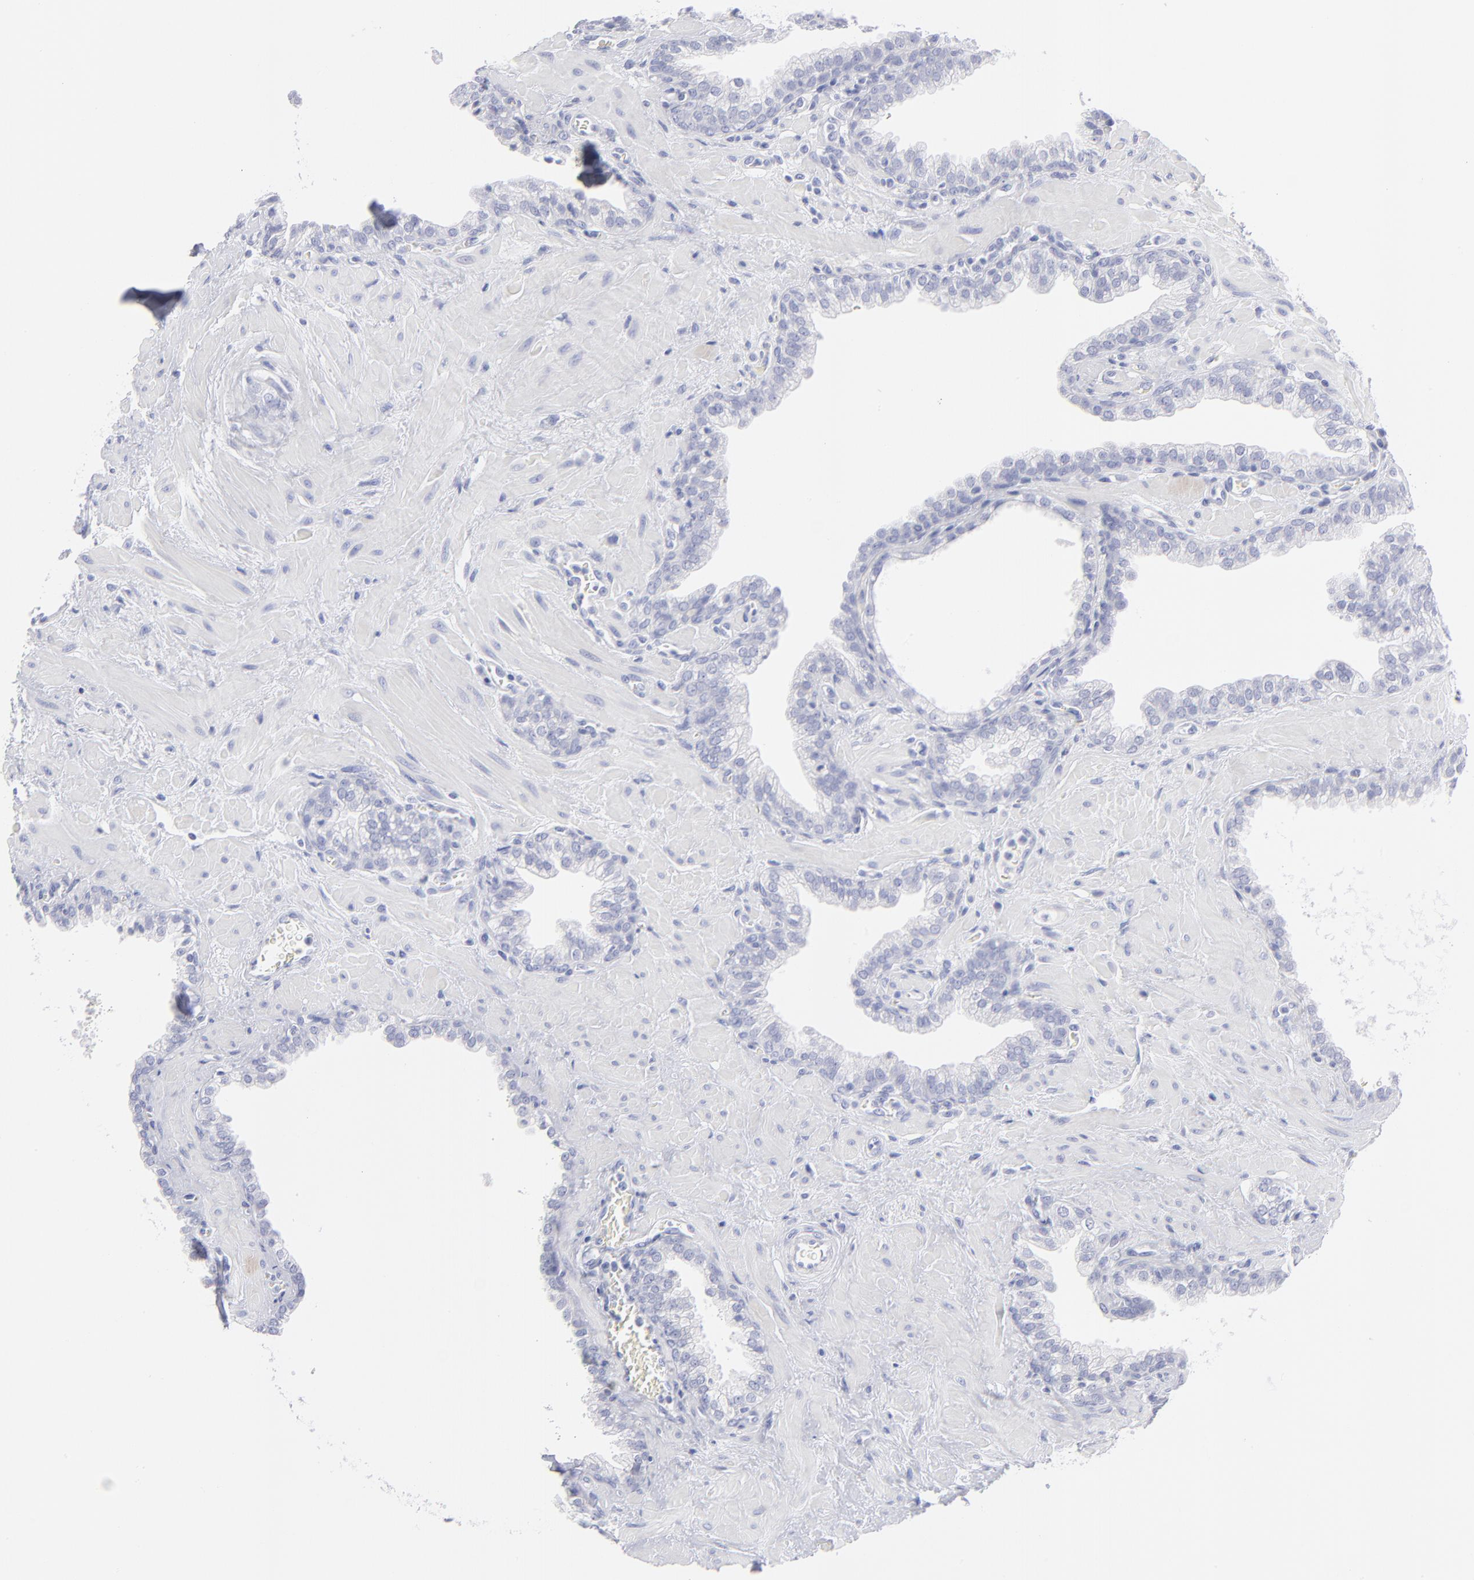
{"staining": {"intensity": "negative", "quantity": "none", "location": "none"}, "tissue": "prostate", "cell_type": "Glandular cells", "image_type": "normal", "snomed": [{"axis": "morphology", "description": "Normal tissue, NOS"}, {"axis": "topography", "description": "Prostate"}], "caption": "The photomicrograph exhibits no significant expression in glandular cells of prostate.", "gene": "CCNB1", "patient": {"sex": "male", "age": 60}}